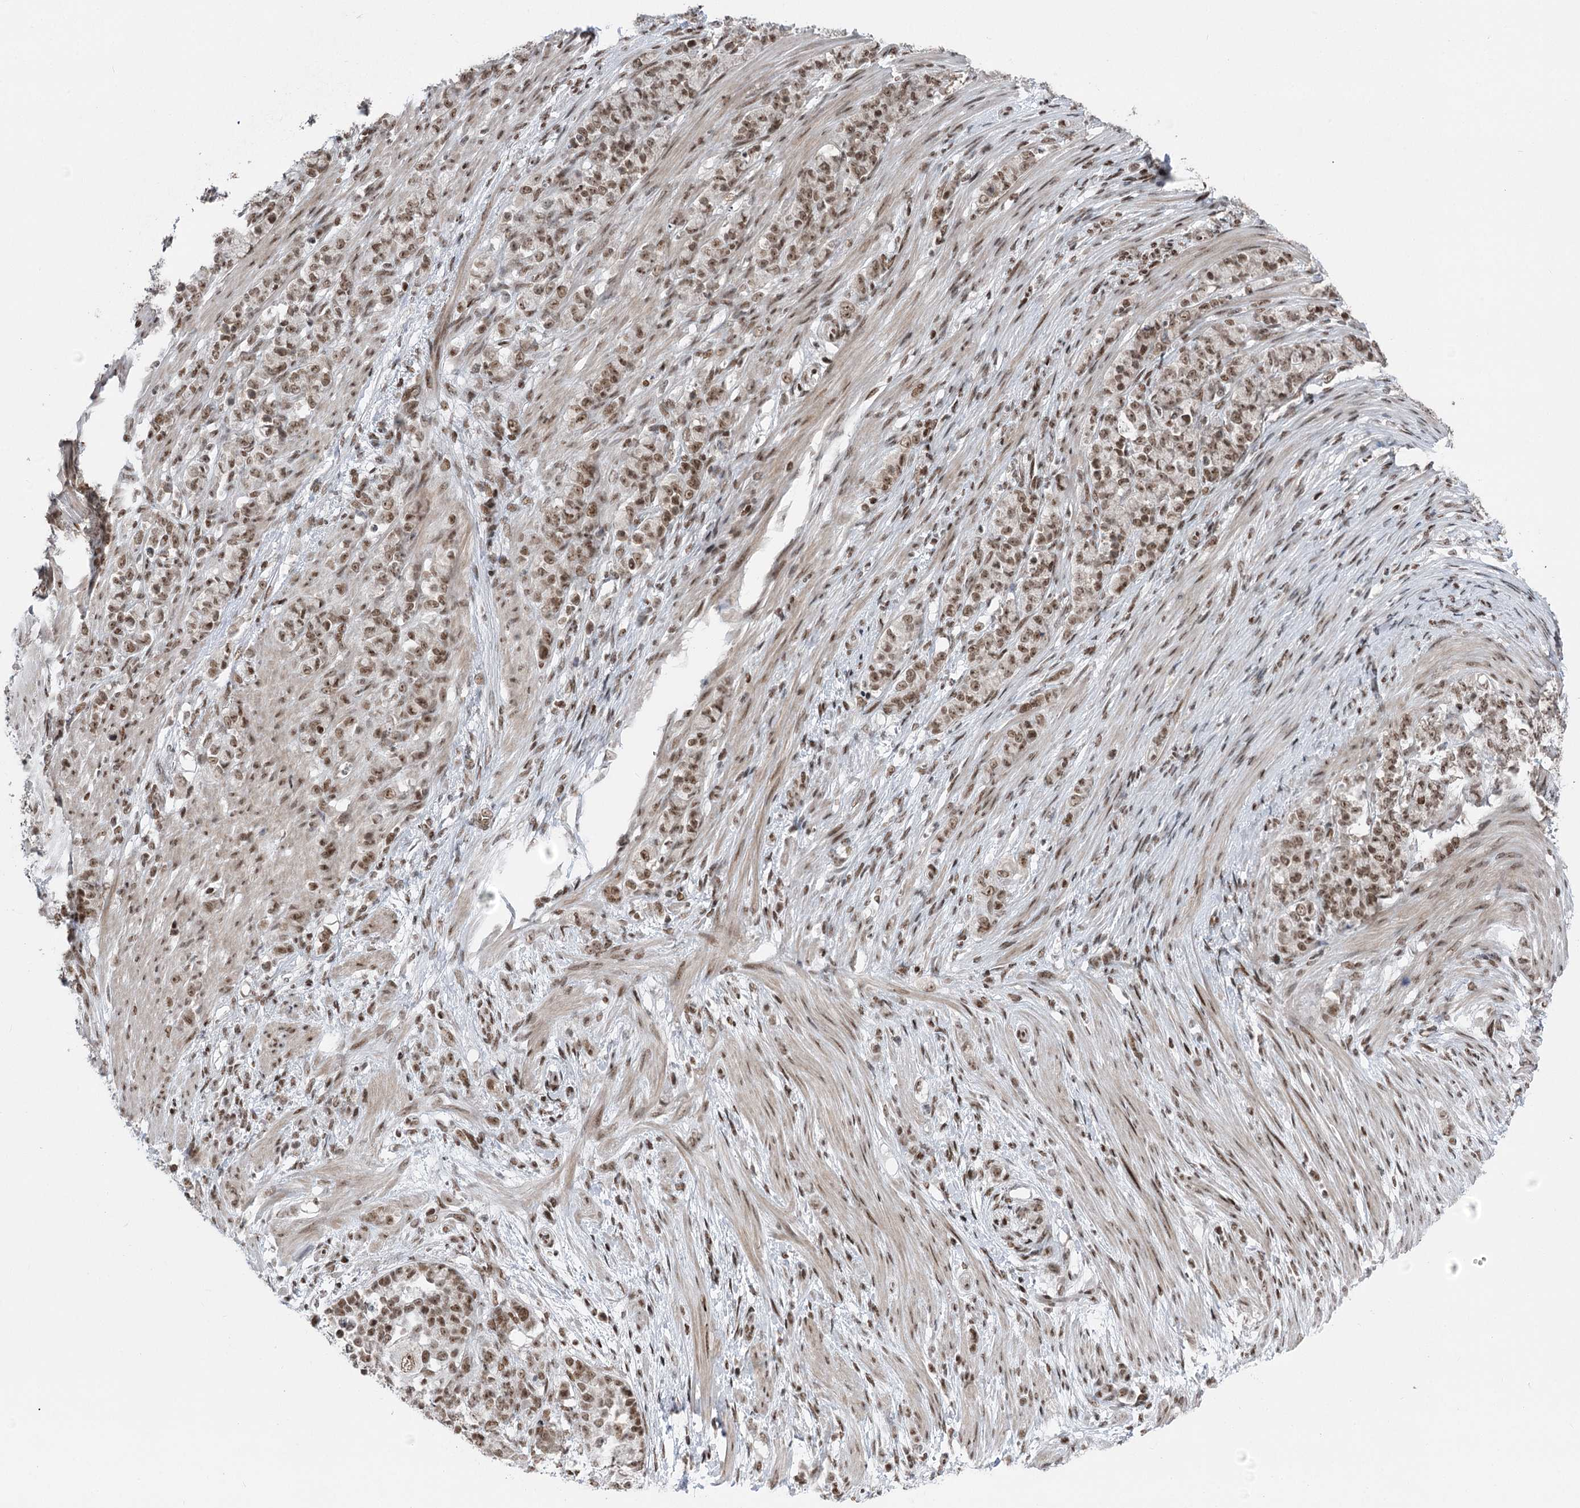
{"staining": {"intensity": "moderate", "quantity": ">75%", "location": "nuclear"}, "tissue": "stomach cancer", "cell_type": "Tumor cells", "image_type": "cancer", "snomed": [{"axis": "morphology", "description": "Adenocarcinoma, NOS"}, {"axis": "topography", "description": "Stomach"}], "caption": "Tumor cells display medium levels of moderate nuclear staining in about >75% of cells in adenocarcinoma (stomach). (DAB (3,3'-diaminobenzidine) IHC, brown staining for protein, blue staining for nuclei).", "gene": "CGGBP1", "patient": {"sex": "female", "age": 79}}